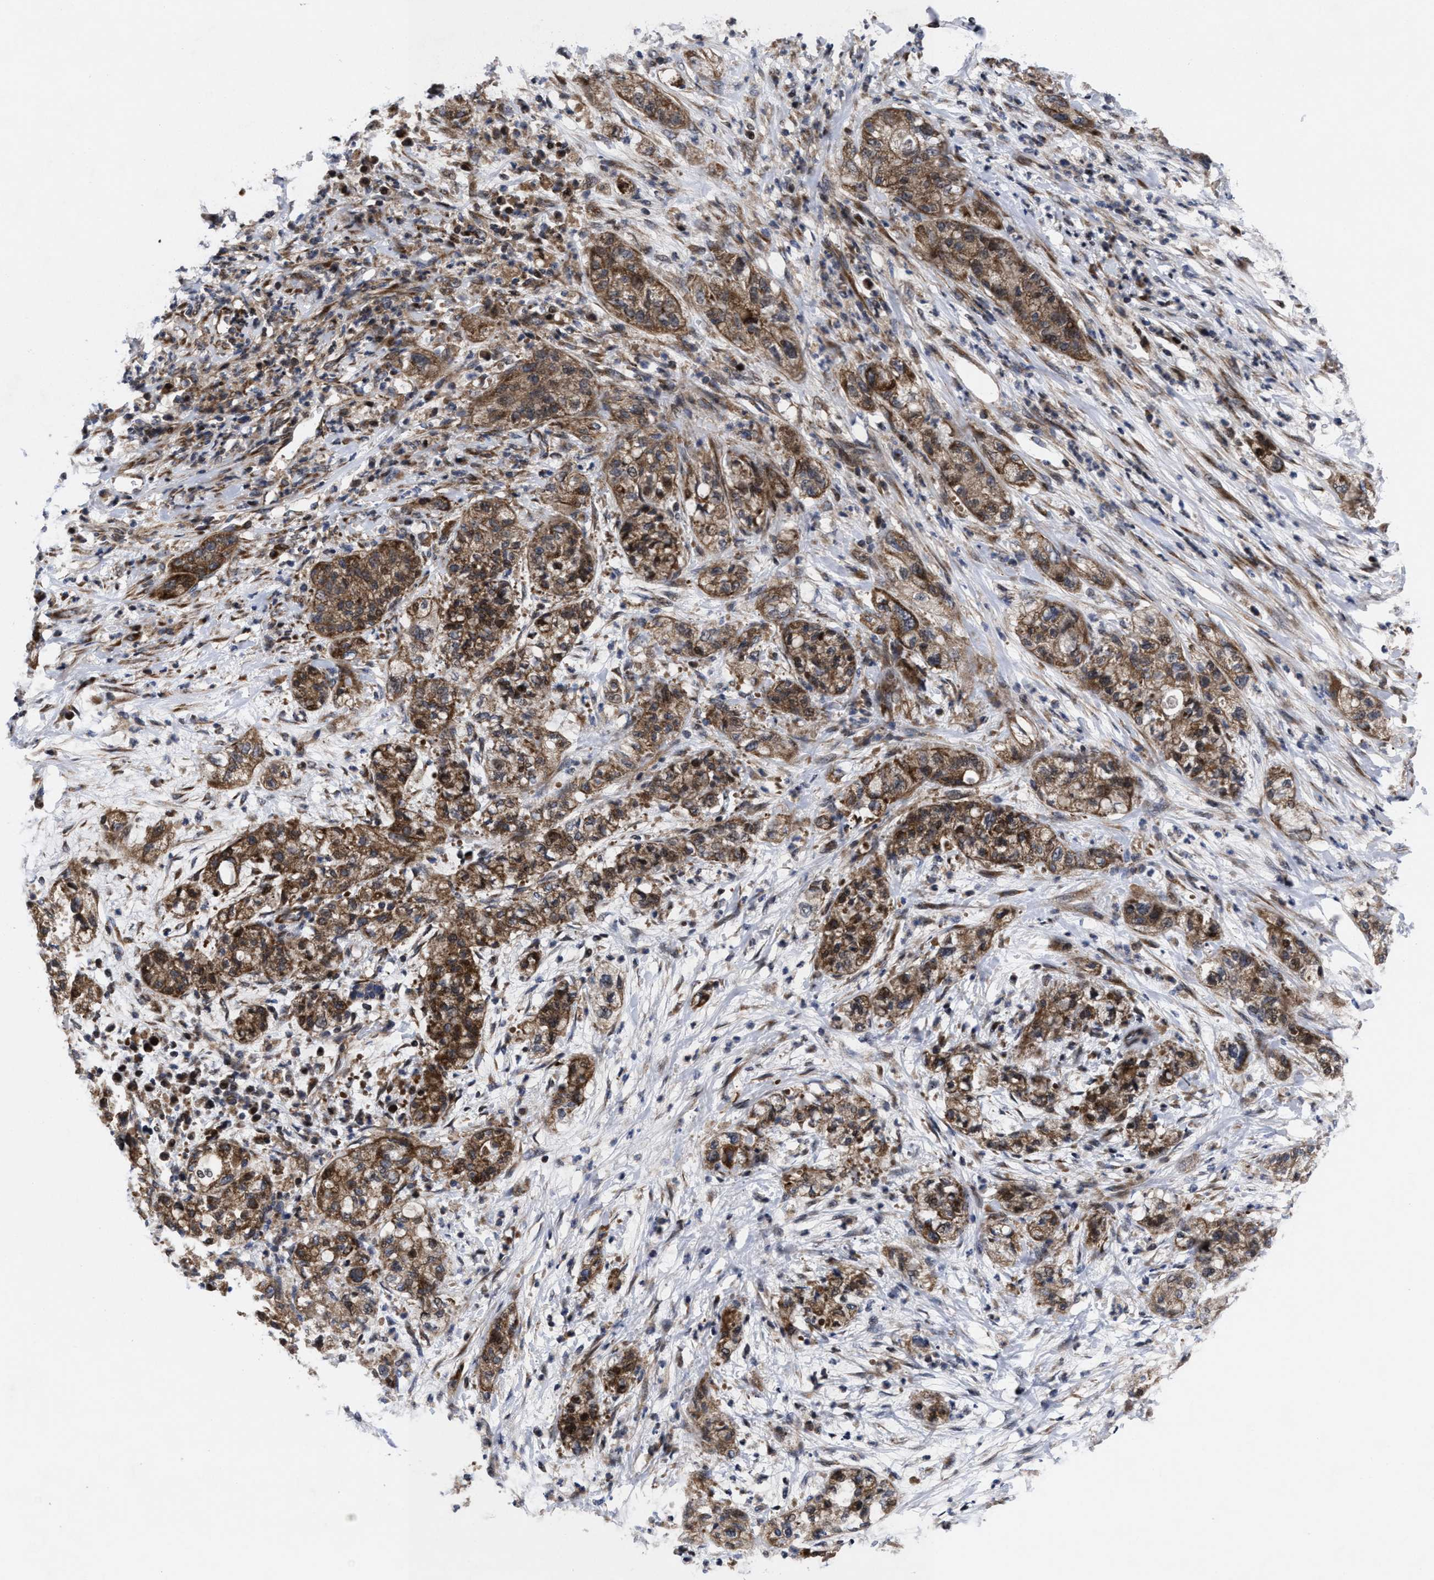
{"staining": {"intensity": "moderate", "quantity": ">75%", "location": "cytoplasmic/membranous"}, "tissue": "pancreatic cancer", "cell_type": "Tumor cells", "image_type": "cancer", "snomed": [{"axis": "morphology", "description": "Adenocarcinoma, NOS"}, {"axis": "topography", "description": "Pancreas"}], "caption": "Immunohistochemistry staining of adenocarcinoma (pancreatic), which exhibits medium levels of moderate cytoplasmic/membranous expression in approximately >75% of tumor cells indicating moderate cytoplasmic/membranous protein expression. The staining was performed using DAB (brown) for protein detection and nuclei were counterstained in hematoxylin (blue).", "gene": "MRPL50", "patient": {"sex": "female", "age": 78}}